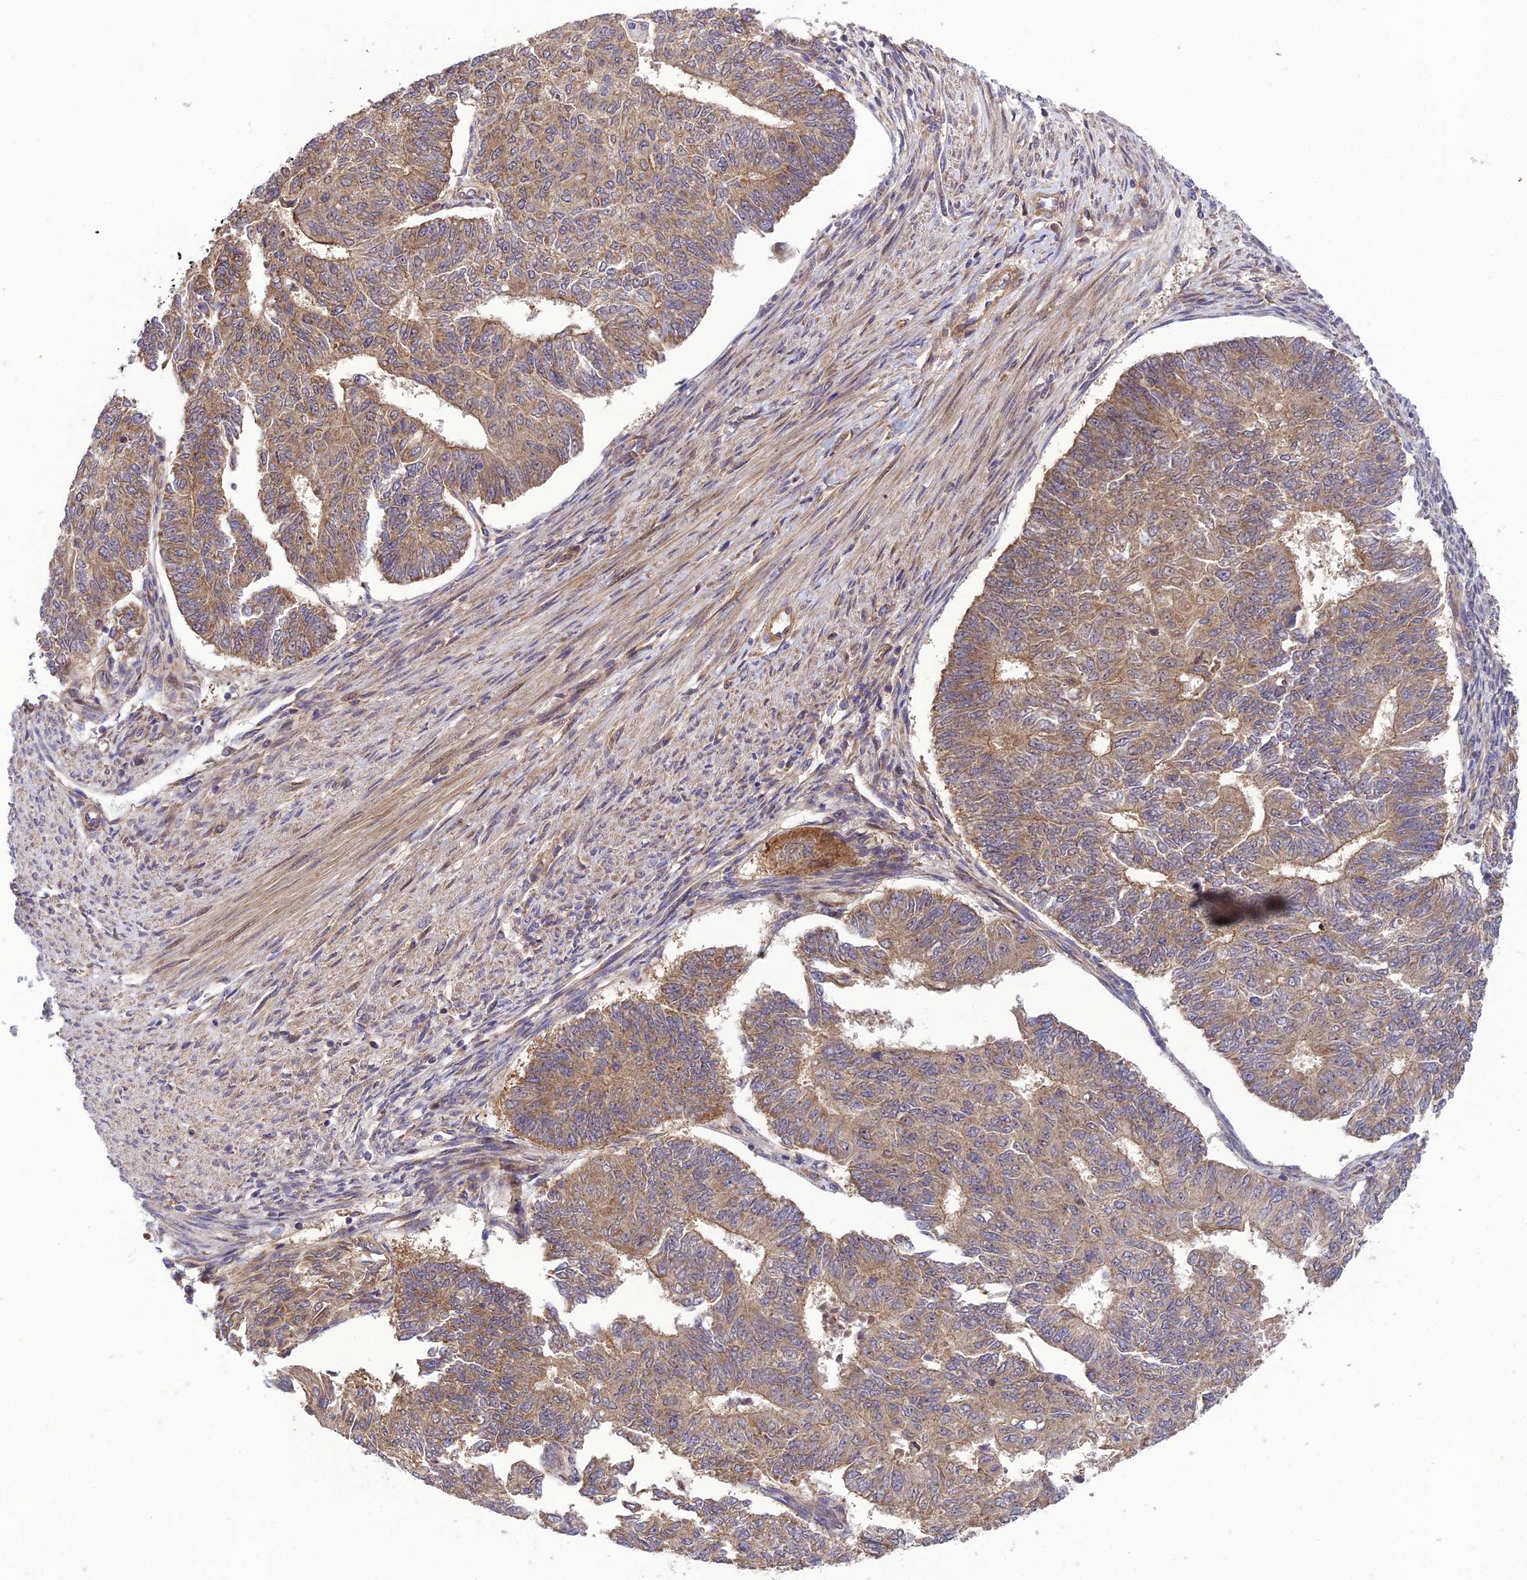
{"staining": {"intensity": "moderate", "quantity": ">75%", "location": "cytoplasmic/membranous"}, "tissue": "endometrial cancer", "cell_type": "Tumor cells", "image_type": "cancer", "snomed": [{"axis": "morphology", "description": "Adenocarcinoma, NOS"}, {"axis": "topography", "description": "Endometrium"}], "caption": "The micrograph displays a brown stain indicating the presence of a protein in the cytoplasmic/membranous of tumor cells in endometrial cancer. (DAB = brown stain, brightfield microscopy at high magnification).", "gene": "PLEKHG2", "patient": {"sex": "female", "age": 32}}